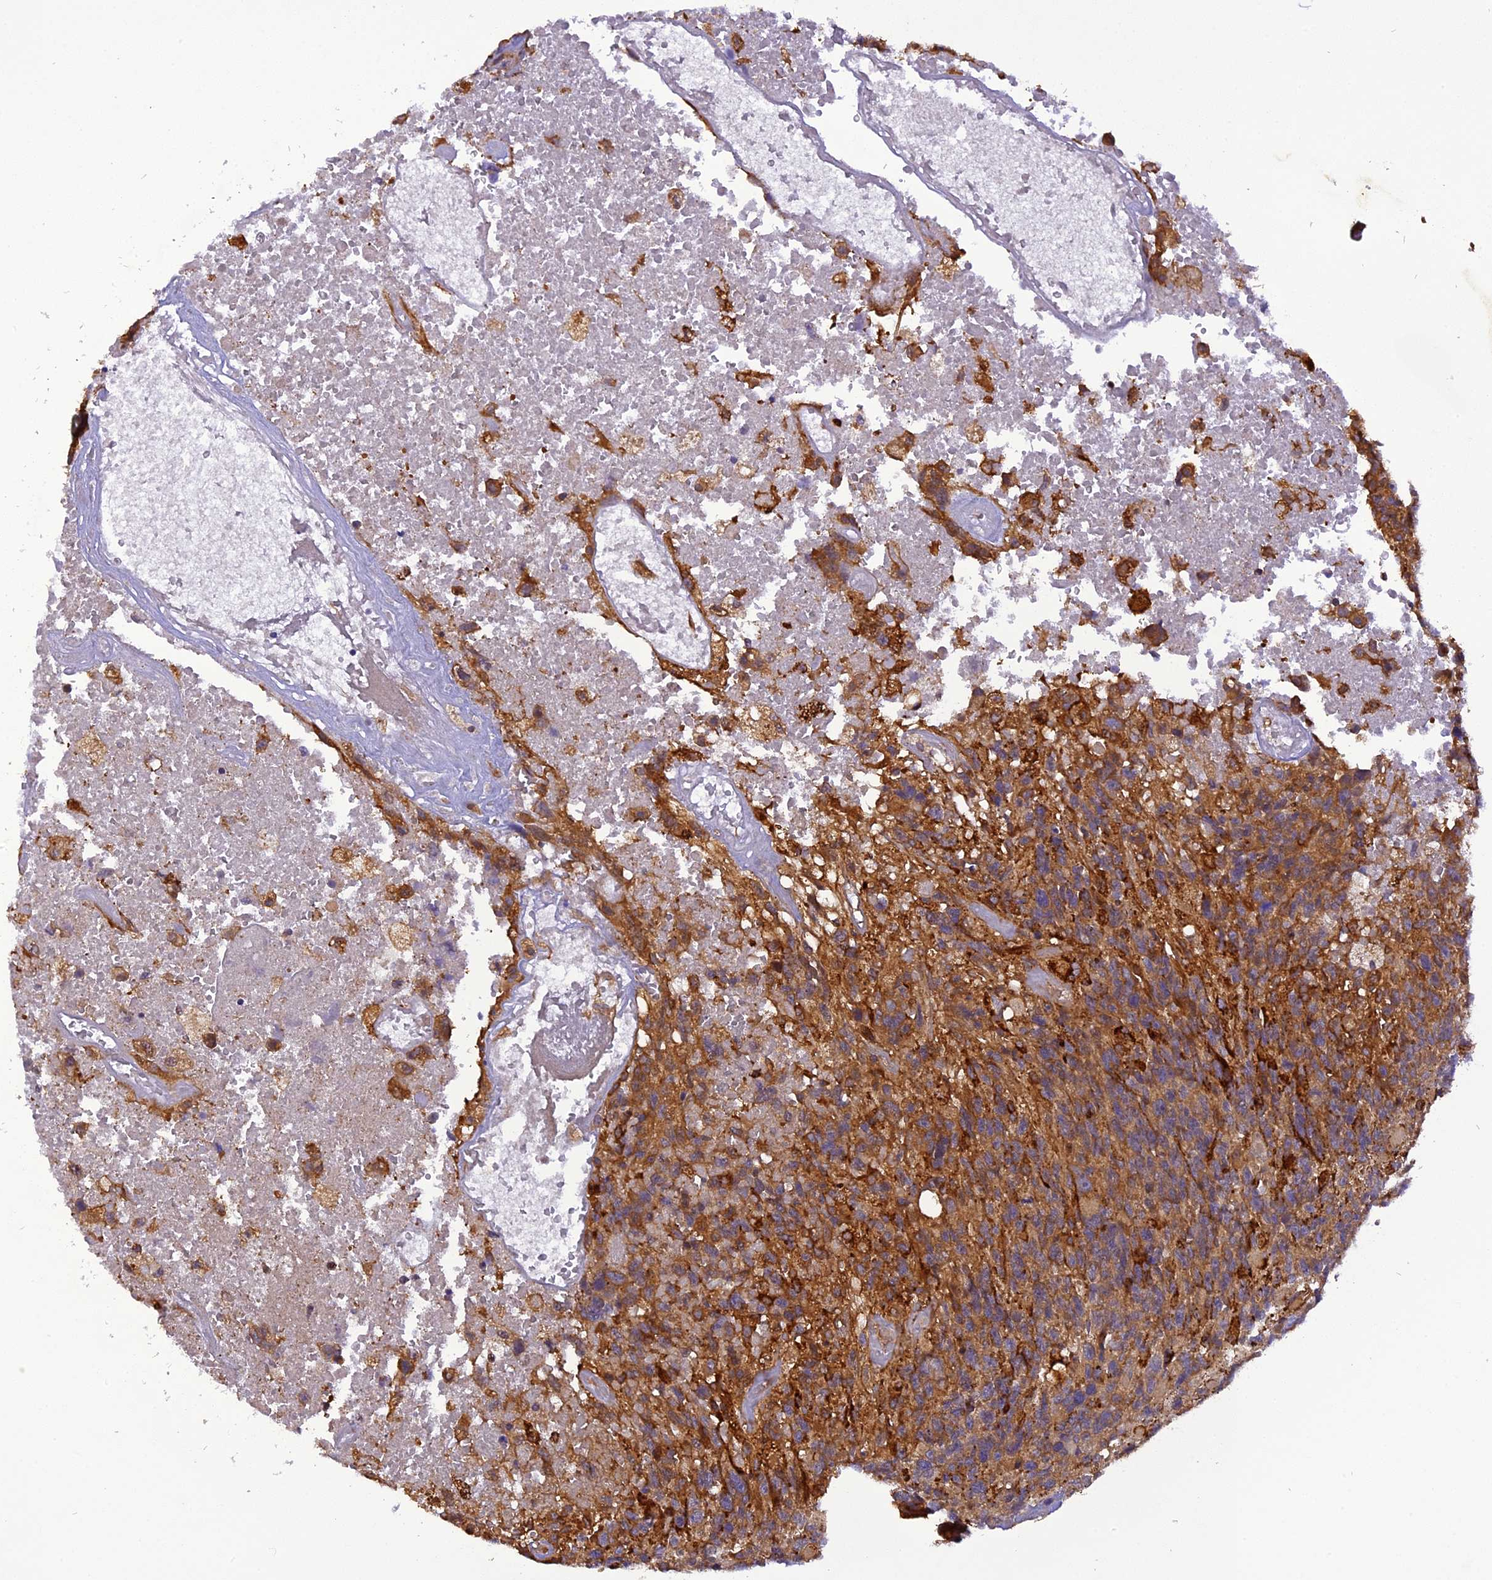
{"staining": {"intensity": "moderate", "quantity": ">75%", "location": "cytoplasmic/membranous"}, "tissue": "glioma", "cell_type": "Tumor cells", "image_type": "cancer", "snomed": [{"axis": "morphology", "description": "Glioma, malignant, High grade"}, {"axis": "topography", "description": "Brain"}], "caption": "About >75% of tumor cells in malignant glioma (high-grade) demonstrate moderate cytoplasmic/membranous protein positivity as visualized by brown immunohistochemical staining.", "gene": "STOML1", "patient": {"sex": "male", "age": 76}}